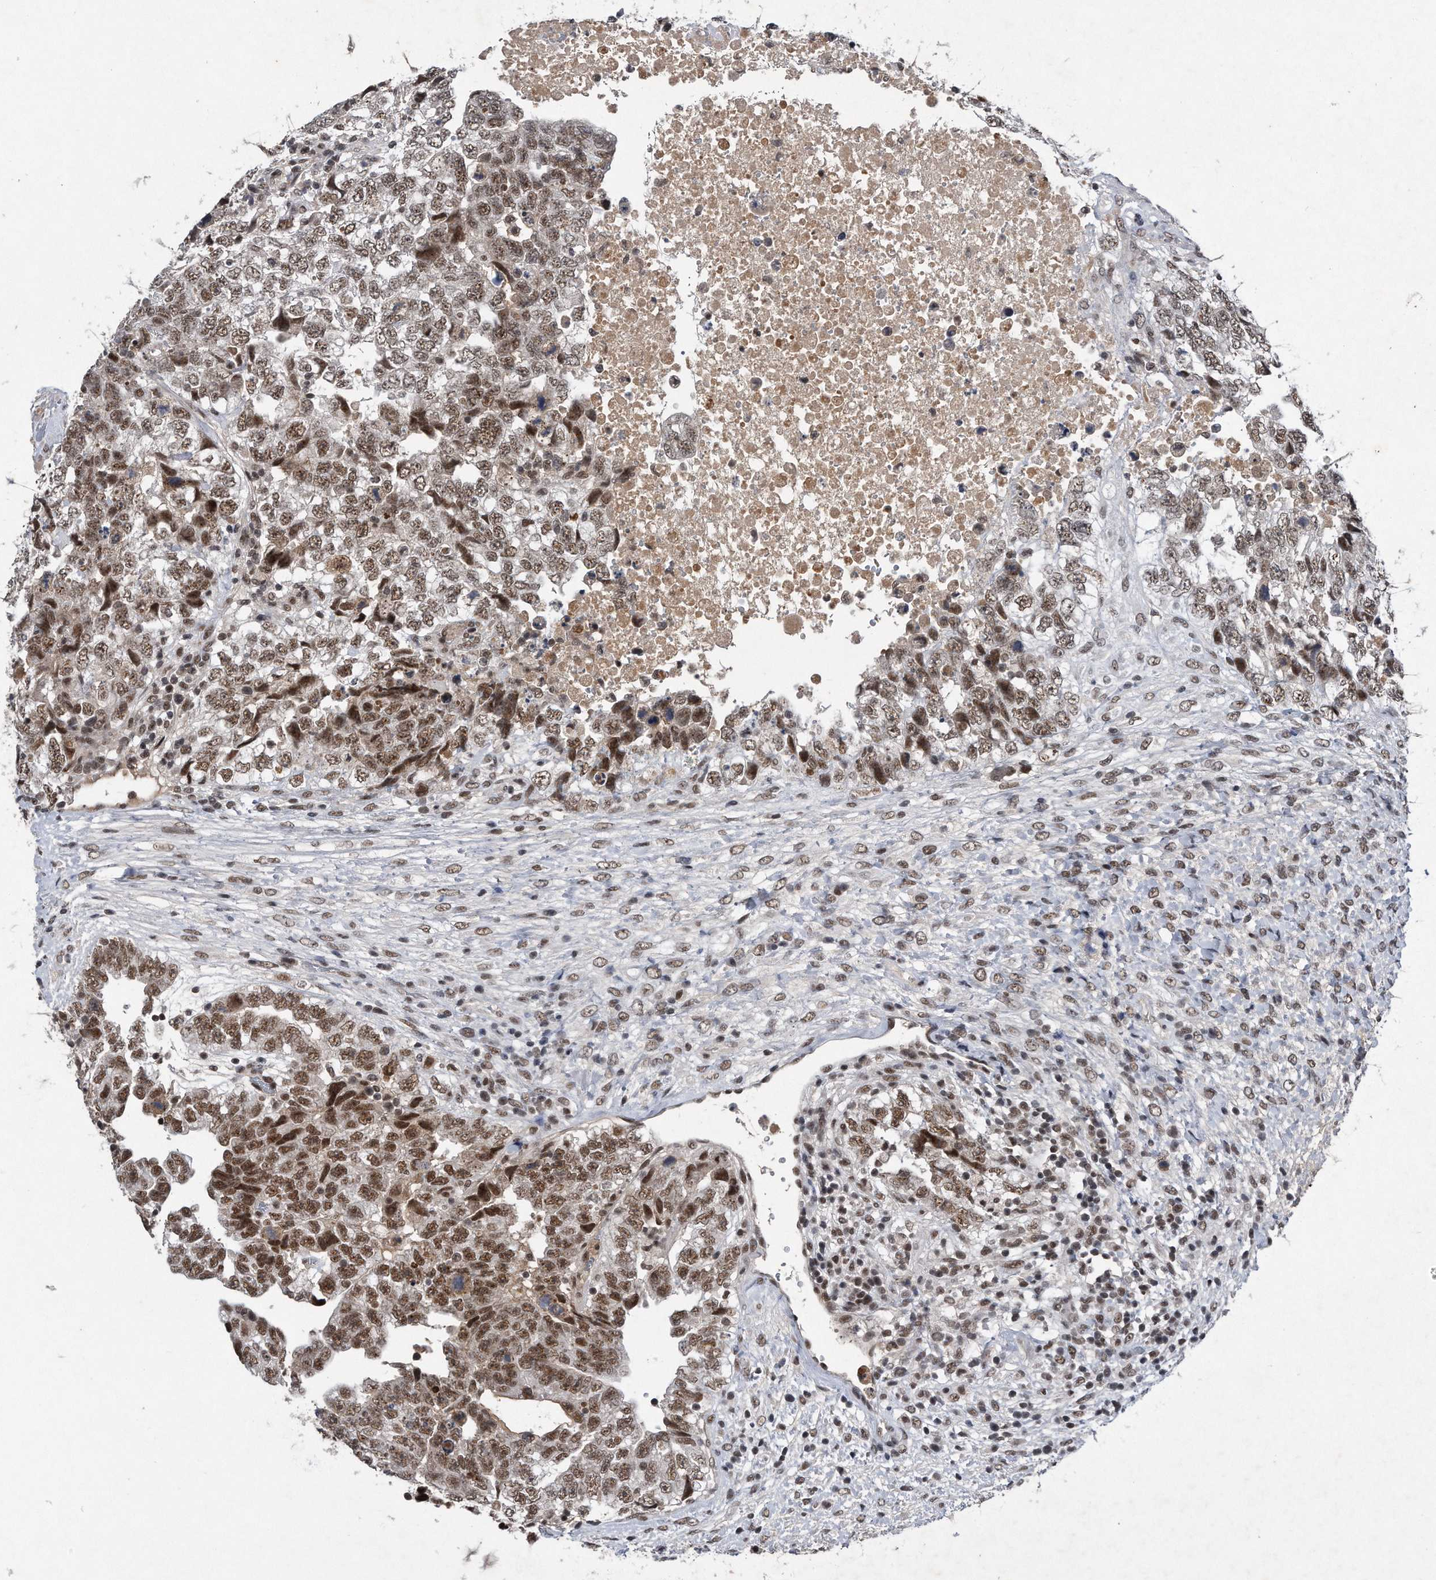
{"staining": {"intensity": "moderate", "quantity": ">75%", "location": "nuclear"}, "tissue": "testis cancer", "cell_type": "Tumor cells", "image_type": "cancer", "snomed": [{"axis": "morphology", "description": "Carcinoma, Embryonal, NOS"}, {"axis": "topography", "description": "Testis"}], "caption": "High-magnification brightfield microscopy of testis embryonal carcinoma stained with DAB (brown) and counterstained with hematoxylin (blue). tumor cells exhibit moderate nuclear positivity is identified in about>75% of cells. The staining was performed using DAB to visualize the protein expression in brown, while the nuclei were stained in blue with hematoxylin (Magnification: 20x).", "gene": "VIRMA", "patient": {"sex": "male", "age": 37}}